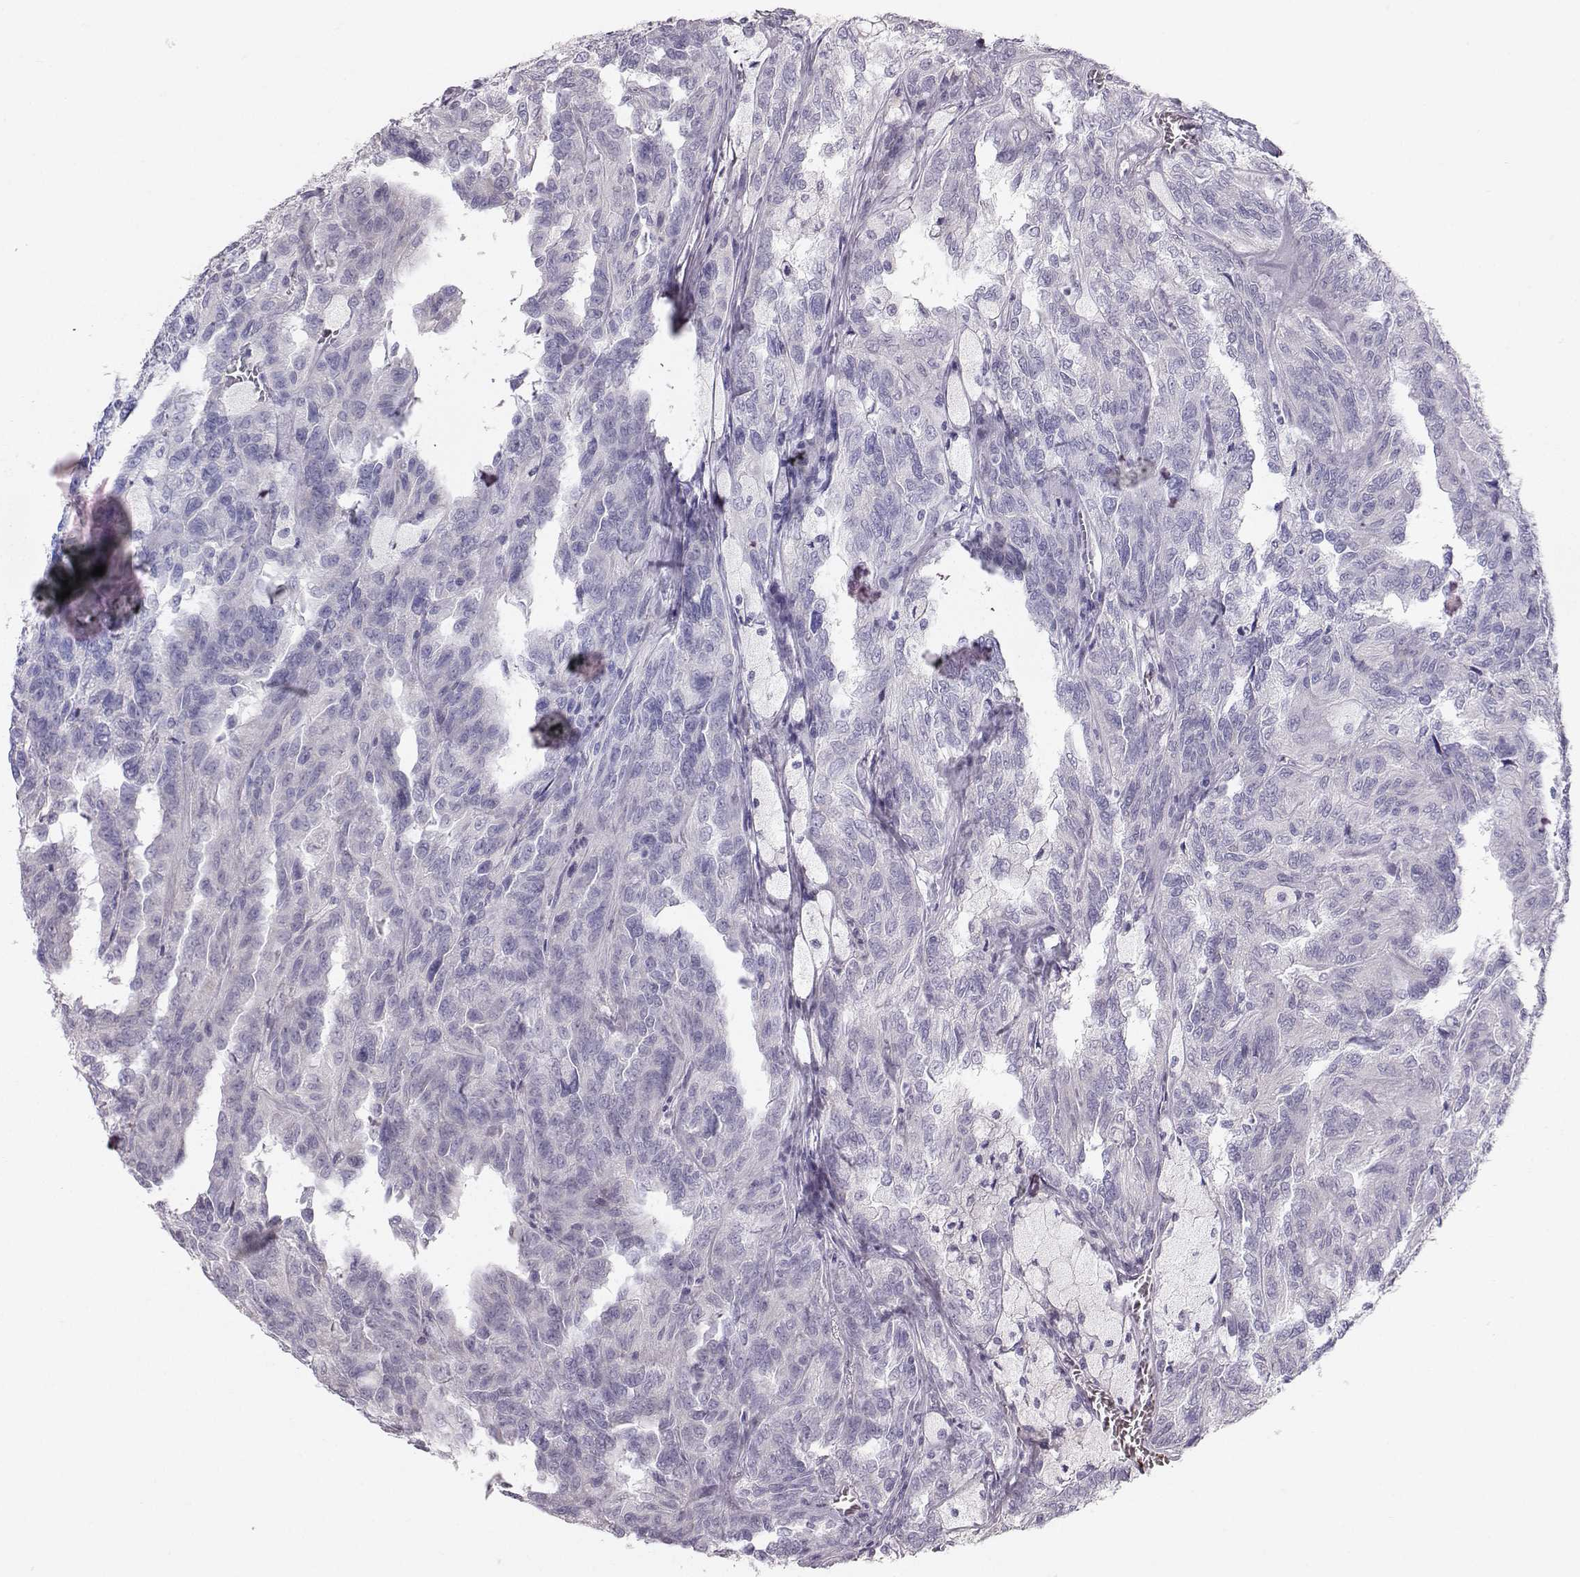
{"staining": {"intensity": "negative", "quantity": "none", "location": "none"}, "tissue": "renal cancer", "cell_type": "Tumor cells", "image_type": "cancer", "snomed": [{"axis": "morphology", "description": "Adenocarcinoma, NOS"}, {"axis": "topography", "description": "Kidney"}], "caption": "Histopathology image shows no significant protein staining in tumor cells of renal cancer (adenocarcinoma).", "gene": "CASR", "patient": {"sex": "male", "age": 79}}